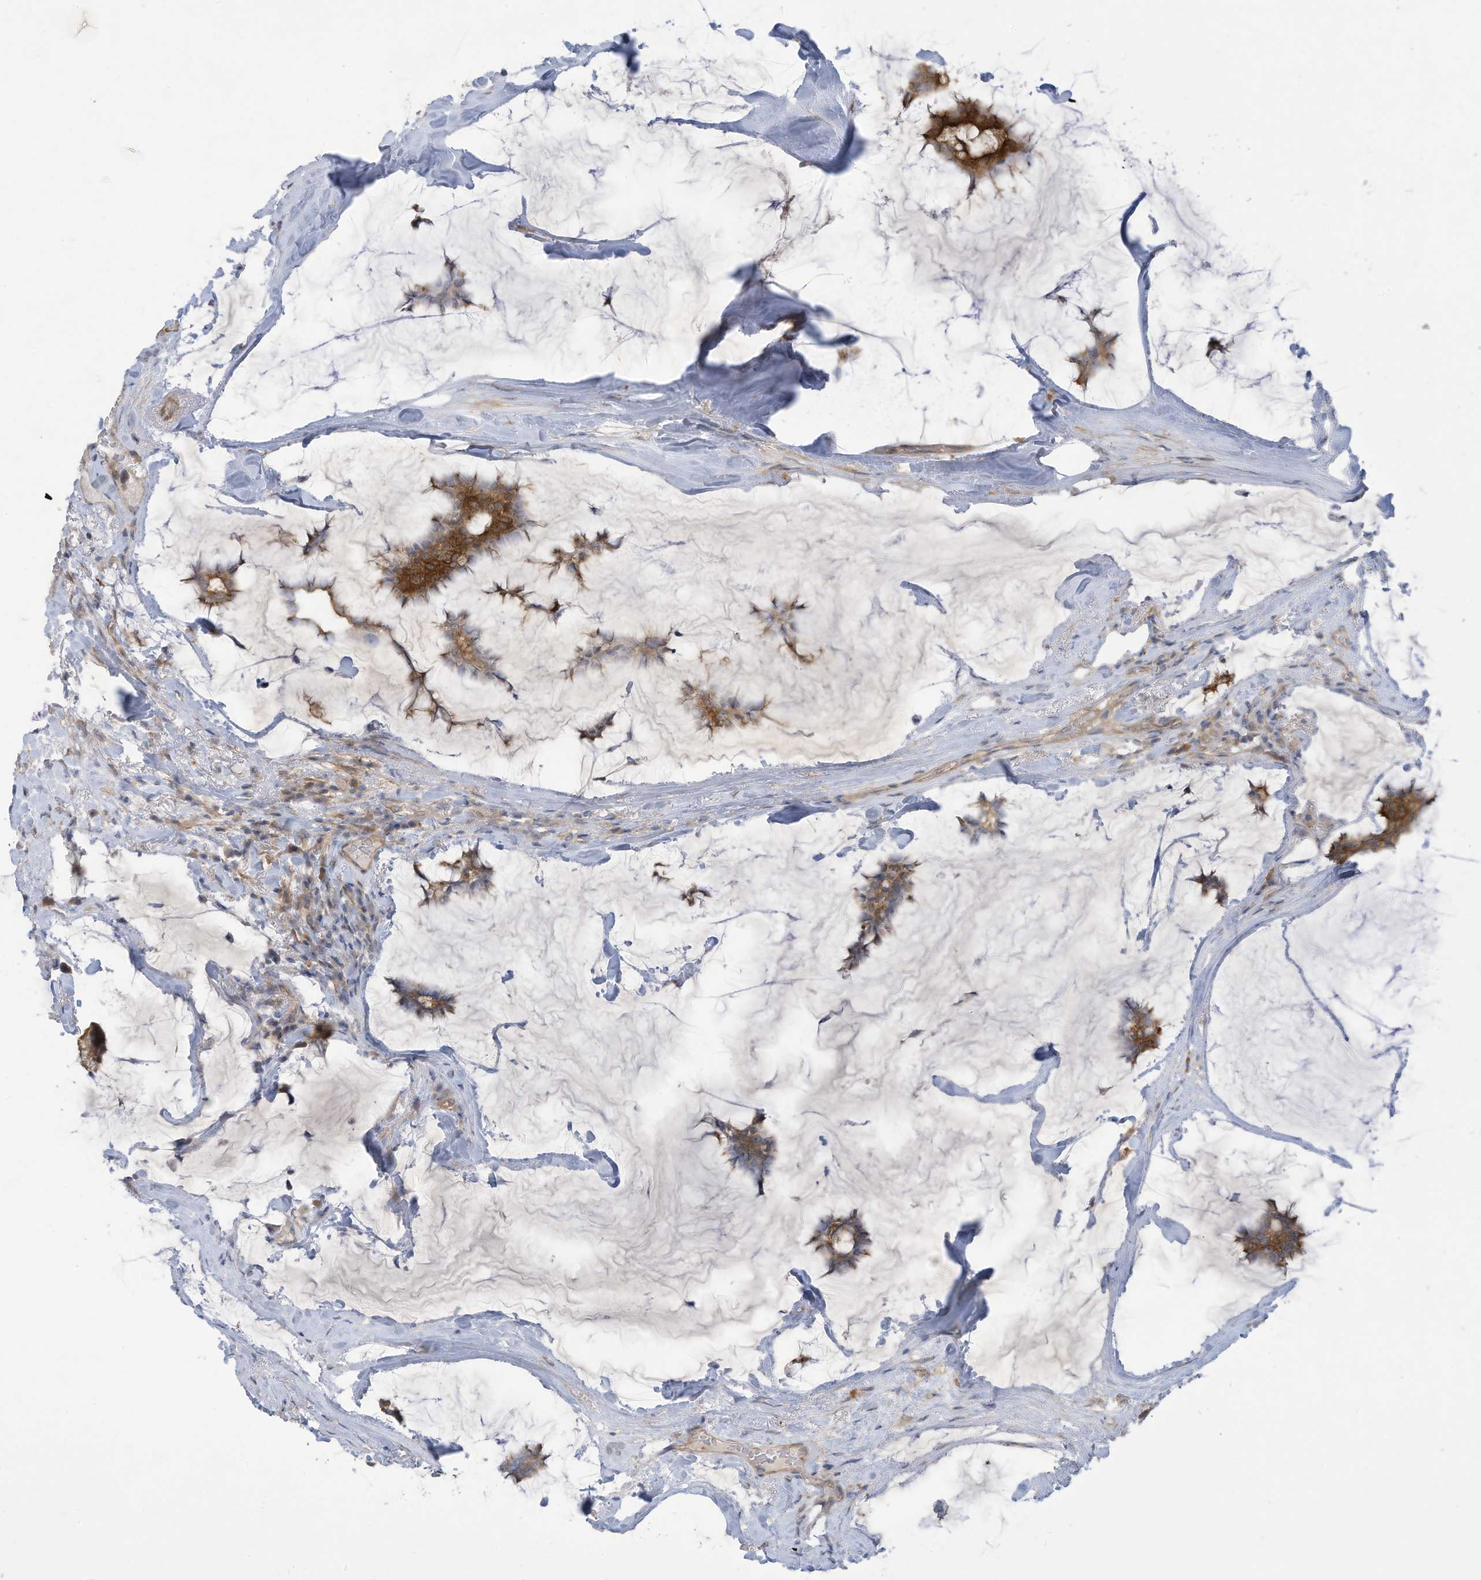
{"staining": {"intensity": "moderate", "quantity": ">75%", "location": "cytoplasmic/membranous"}, "tissue": "breast cancer", "cell_type": "Tumor cells", "image_type": "cancer", "snomed": [{"axis": "morphology", "description": "Duct carcinoma"}, {"axis": "topography", "description": "Breast"}], "caption": "Immunohistochemical staining of breast cancer shows moderate cytoplasmic/membranous protein staining in approximately >75% of tumor cells.", "gene": "ADI1", "patient": {"sex": "female", "age": 93}}